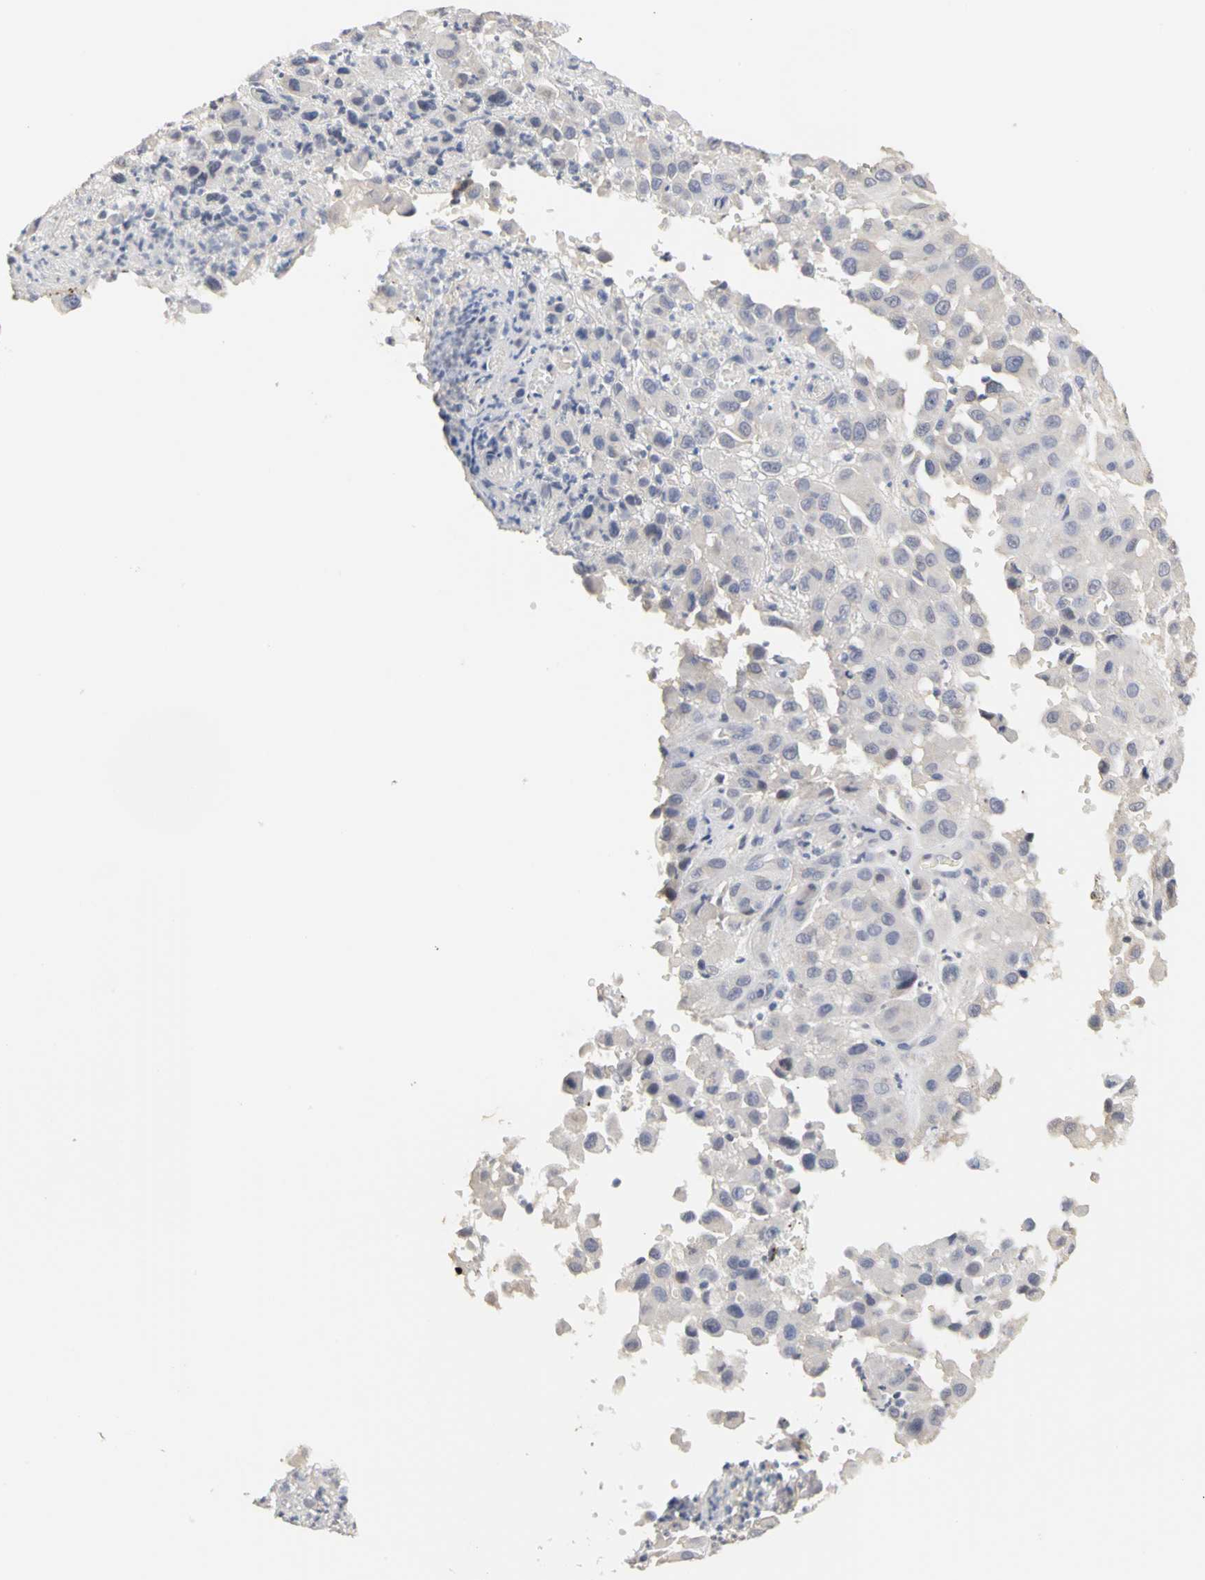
{"staining": {"intensity": "negative", "quantity": "none", "location": "none"}, "tissue": "melanoma", "cell_type": "Tumor cells", "image_type": "cancer", "snomed": [{"axis": "morphology", "description": "Malignant melanoma, NOS"}, {"axis": "topography", "description": "Skin"}], "caption": "Immunohistochemical staining of human malignant melanoma displays no significant positivity in tumor cells.", "gene": "PGR", "patient": {"sex": "female", "age": 21}}